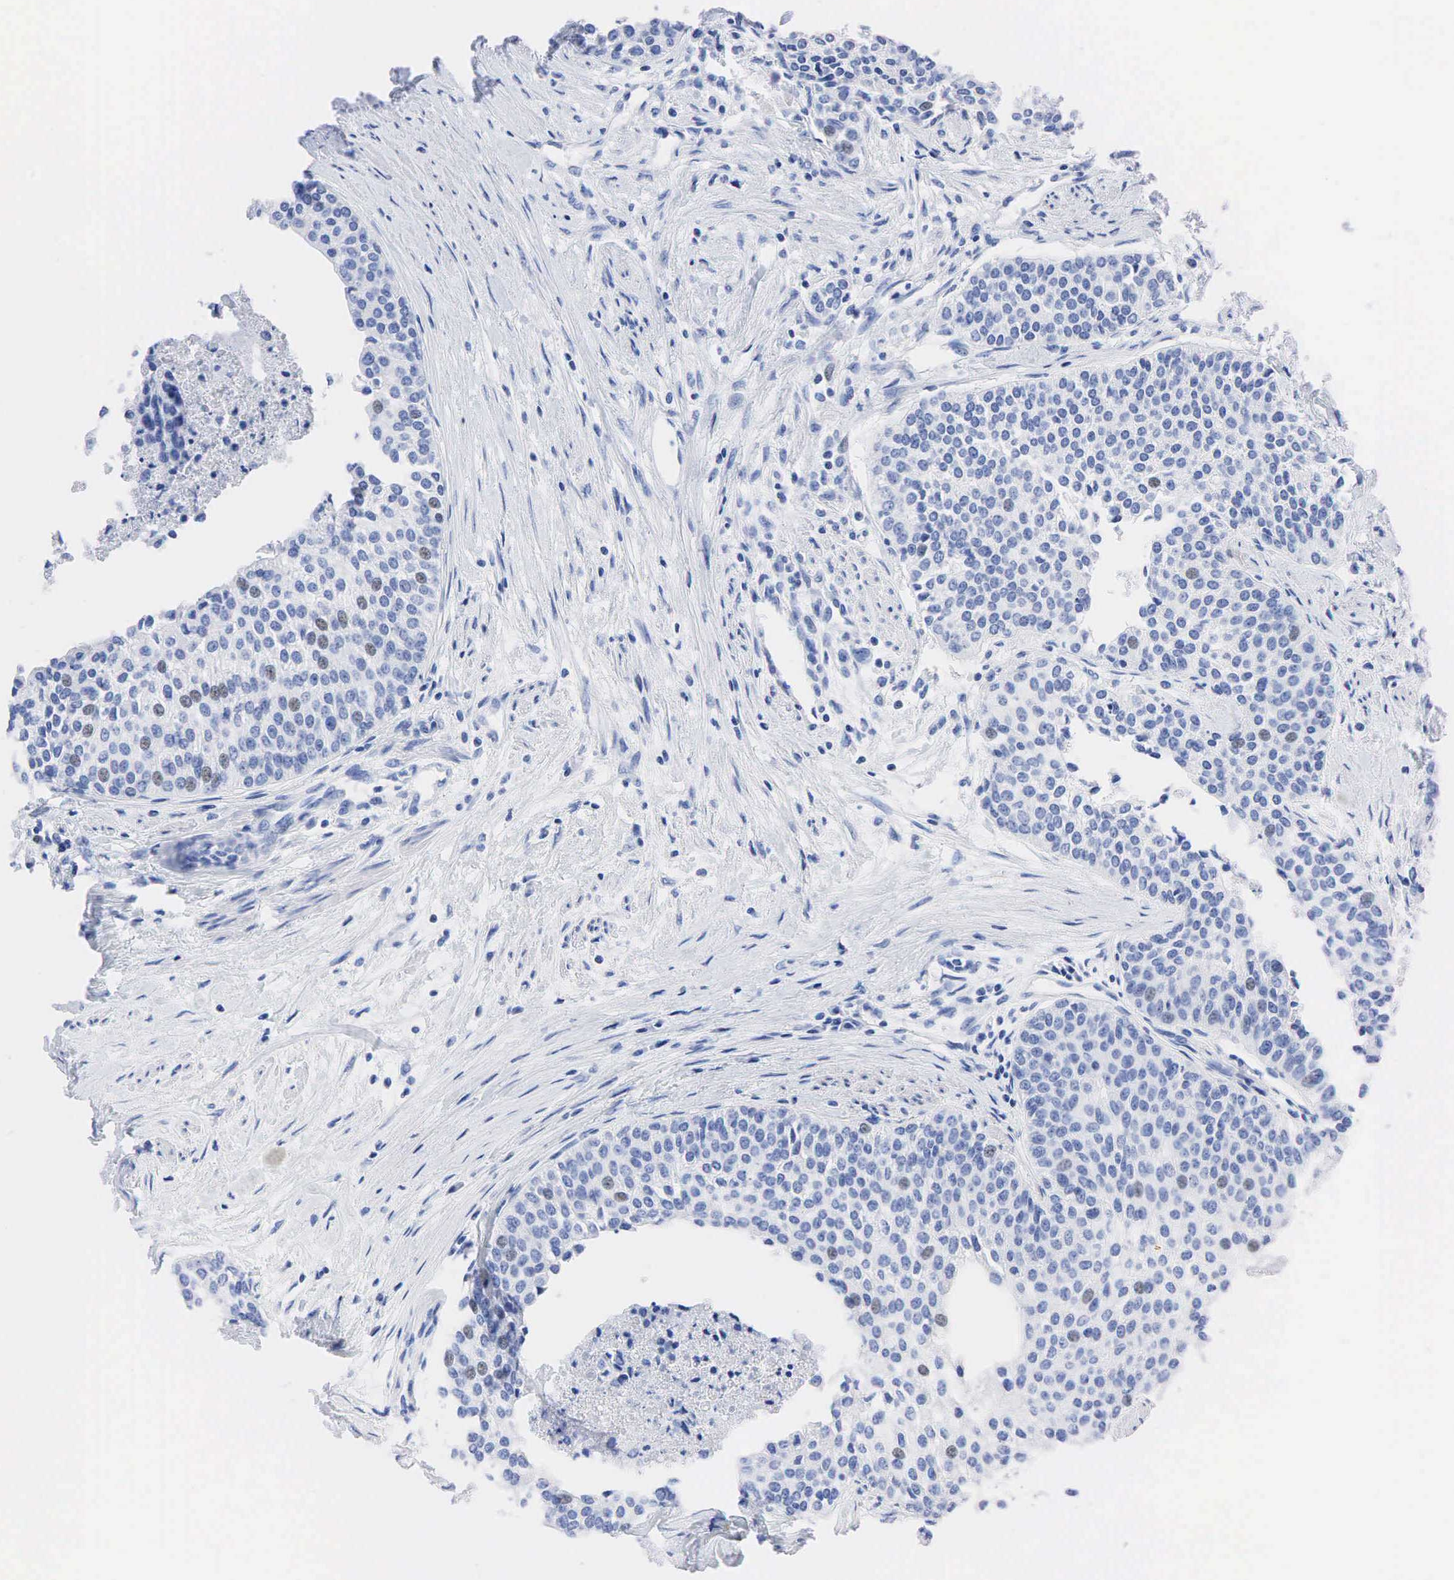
{"staining": {"intensity": "negative", "quantity": "none", "location": "none"}, "tissue": "urothelial cancer", "cell_type": "Tumor cells", "image_type": "cancer", "snomed": [{"axis": "morphology", "description": "Urothelial carcinoma, Low grade"}, {"axis": "topography", "description": "Urinary bladder"}], "caption": "Immunohistochemistry (IHC) micrograph of neoplastic tissue: human urothelial cancer stained with DAB shows no significant protein positivity in tumor cells. Nuclei are stained in blue.", "gene": "PTH", "patient": {"sex": "female", "age": 73}}